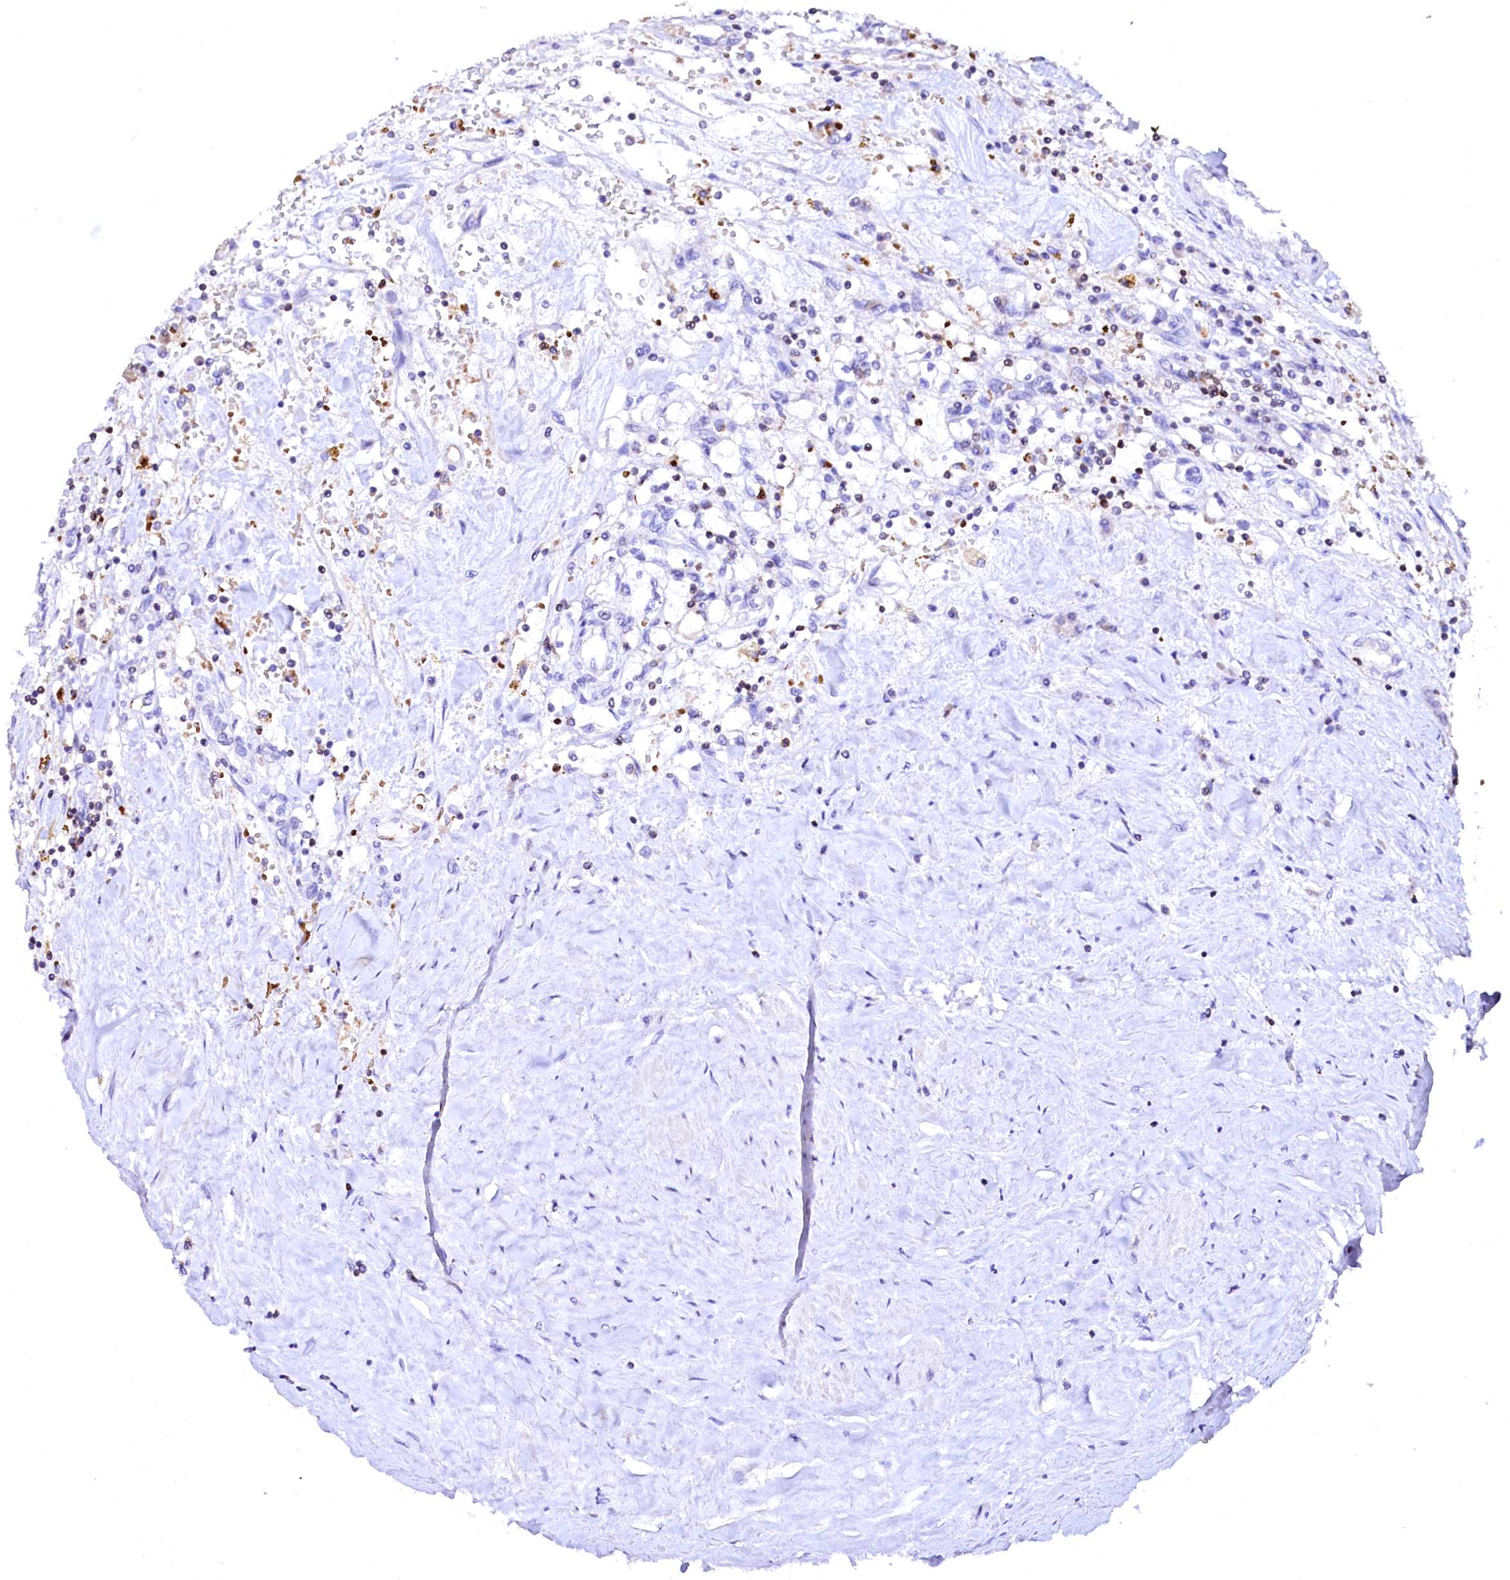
{"staining": {"intensity": "negative", "quantity": "none", "location": "none"}, "tissue": "renal cancer", "cell_type": "Tumor cells", "image_type": "cancer", "snomed": [{"axis": "morphology", "description": "Adenocarcinoma, NOS"}, {"axis": "topography", "description": "Kidney"}], "caption": "There is no significant expression in tumor cells of renal cancer.", "gene": "RAB27A", "patient": {"sex": "male", "age": 56}}